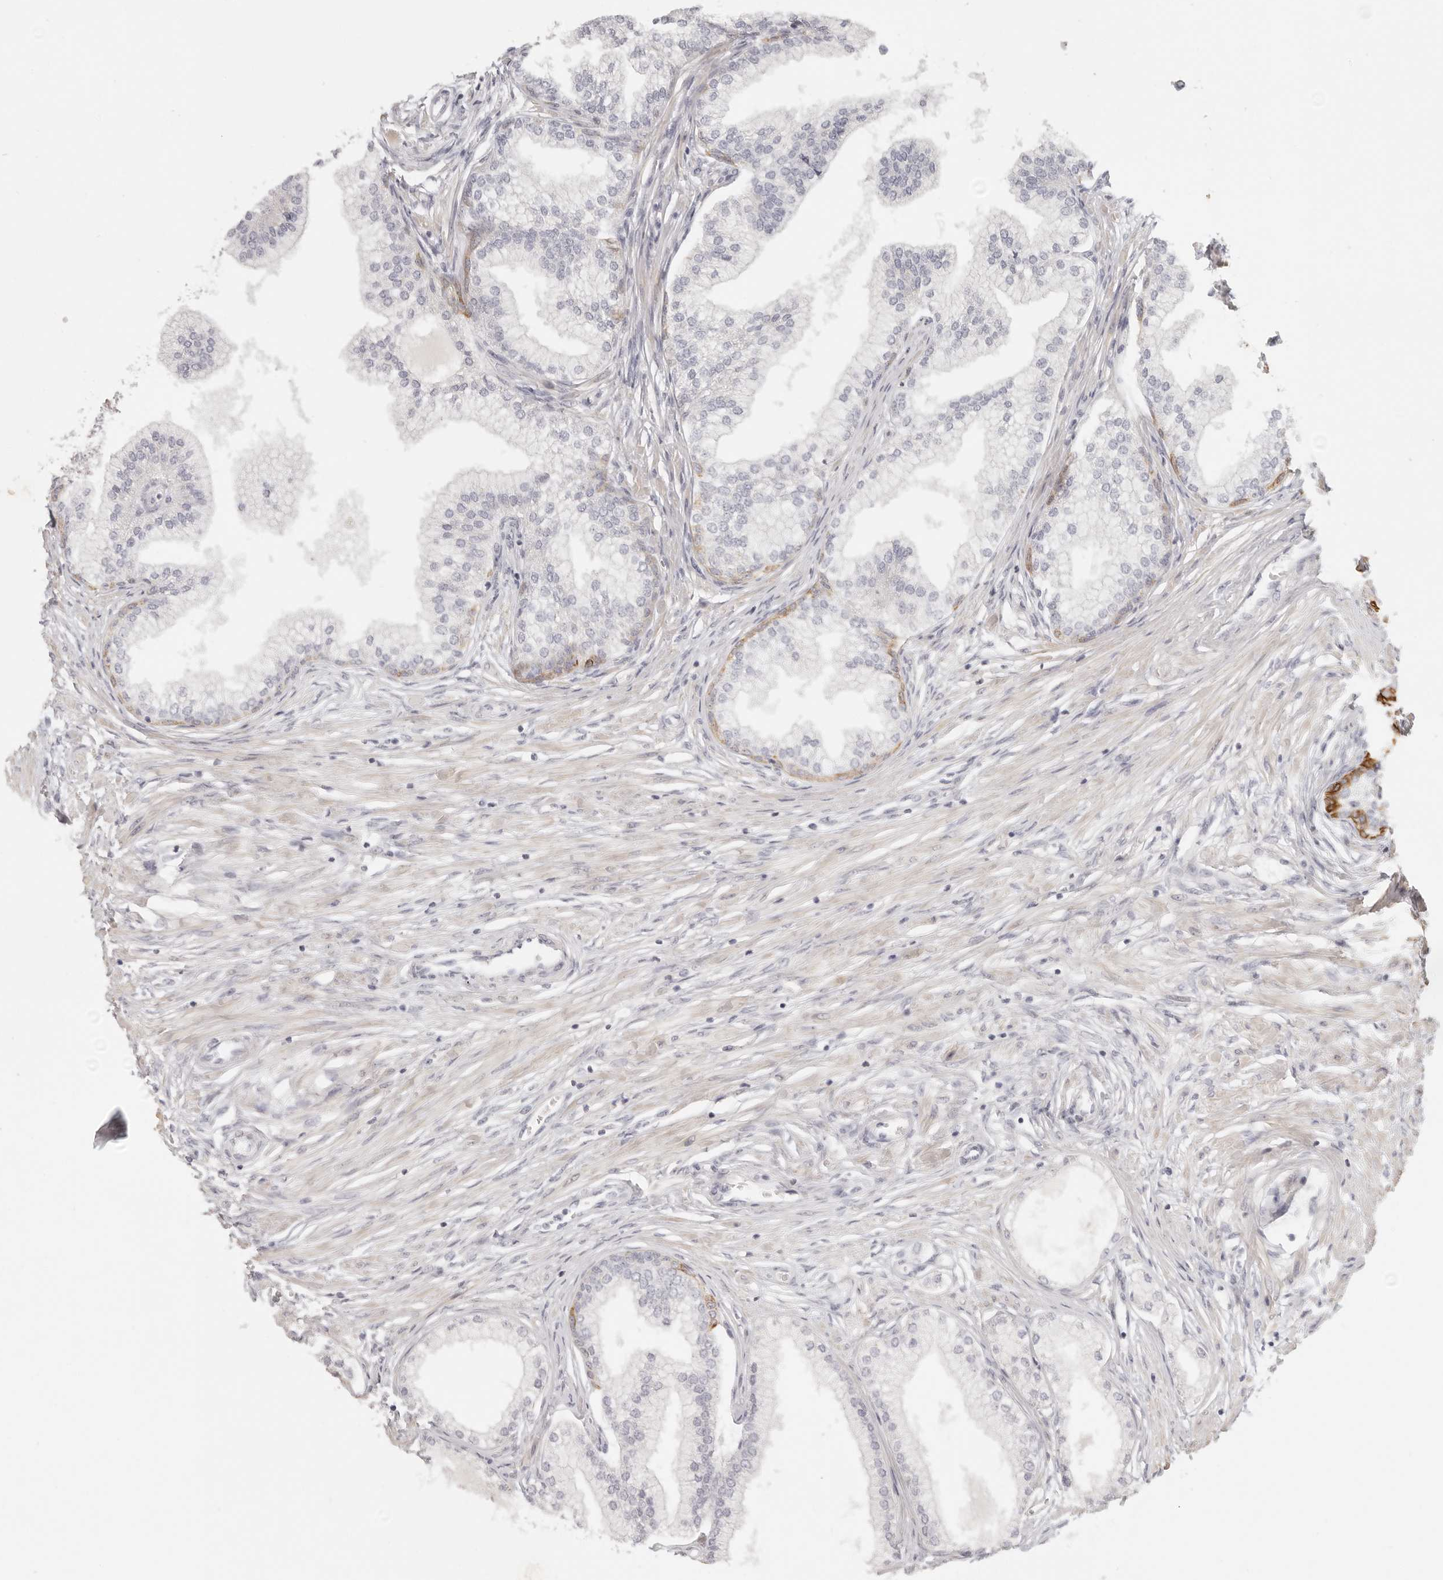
{"staining": {"intensity": "moderate", "quantity": "<25%", "location": "cytoplasmic/membranous"}, "tissue": "prostate", "cell_type": "Glandular cells", "image_type": "normal", "snomed": [{"axis": "morphology", "description": "Normal tissue, NOS"}, {"axis": "morphology", "description": "Urothelial carcinoma, Low grade"}, {"axis": "topography", "description": "Urinary bladder"}, {"axis": "topography", "description": "Prostate"}], "caption": "Prostate stained with IHC displays moderate cytoplasmic/membranous expression in about <25% of glandular cells.", "gene": "RXFP1", "patient": {"sex": "male", "age": 60}}